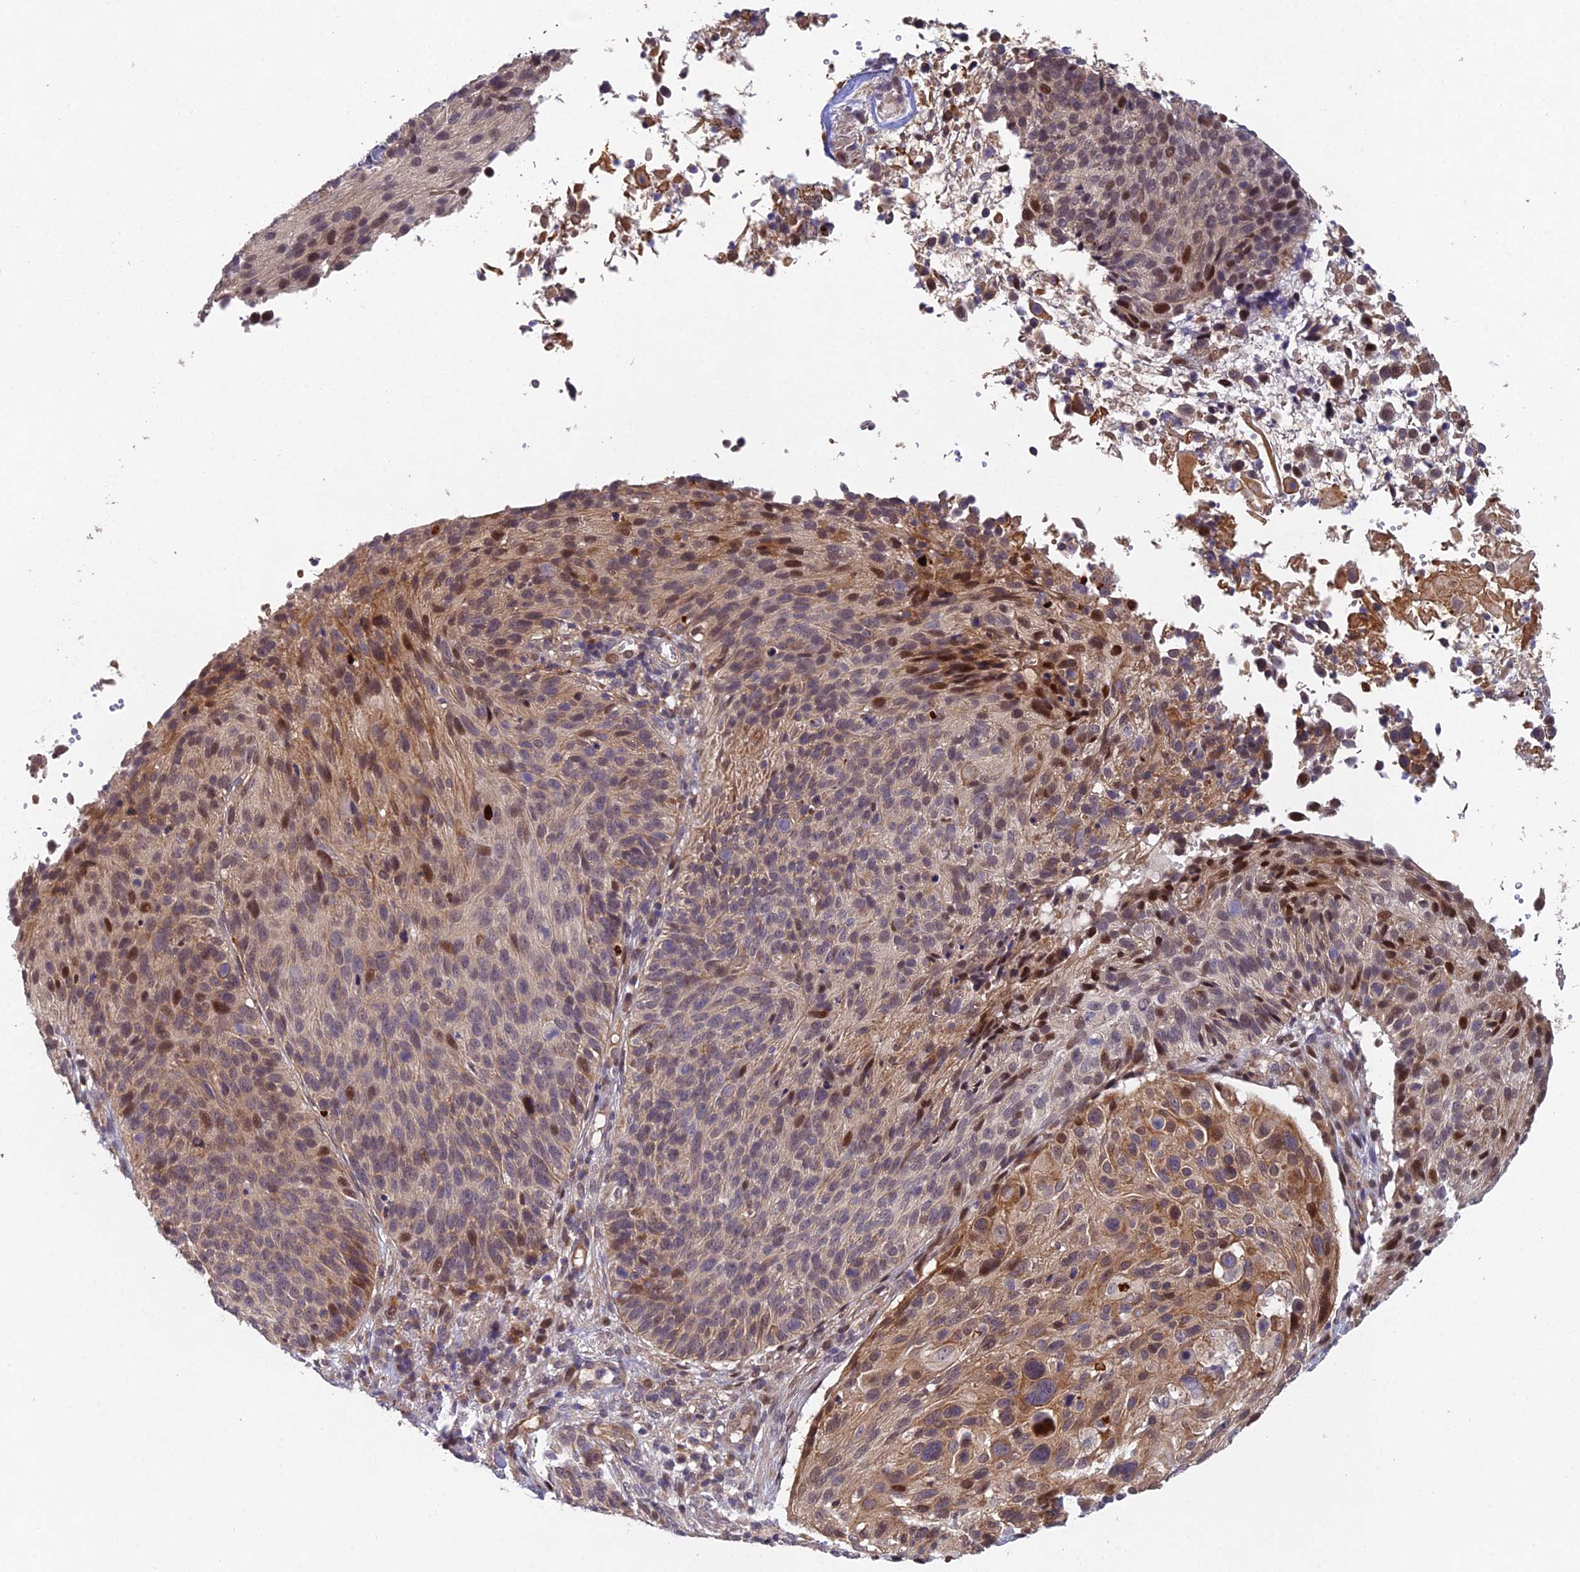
{"staining": {"intensity": "moderate", "quantity": "25%-75%", "location": "cytoplasmic/membranous,nuclear"}, "tissue": "cervical cancer", "cell_type": "Tumor cells", "image_type": "cancer", "snomed": [{"axis": "morphology", "description": "Squamous cell carcinoma, NOS"}, {"axis": "topography", "description": "Cervix"}], "caption": "Immunohistochemistry staining of squamous cell carcinoma (cervical), which exhibits medium levels of moderate cytoplasmic/membranous and nuclear expression in approximately 25%-75% of tumor cells indicating moderate cytoplasmic/membranous and nuclear protein expression. The staining was performed using DAB (brown) for protein detection and nuclei were counterstained in hematoxylin (blue).", "gene": "NSMCE1", "patient": {"sex": "female", "age": 74}}